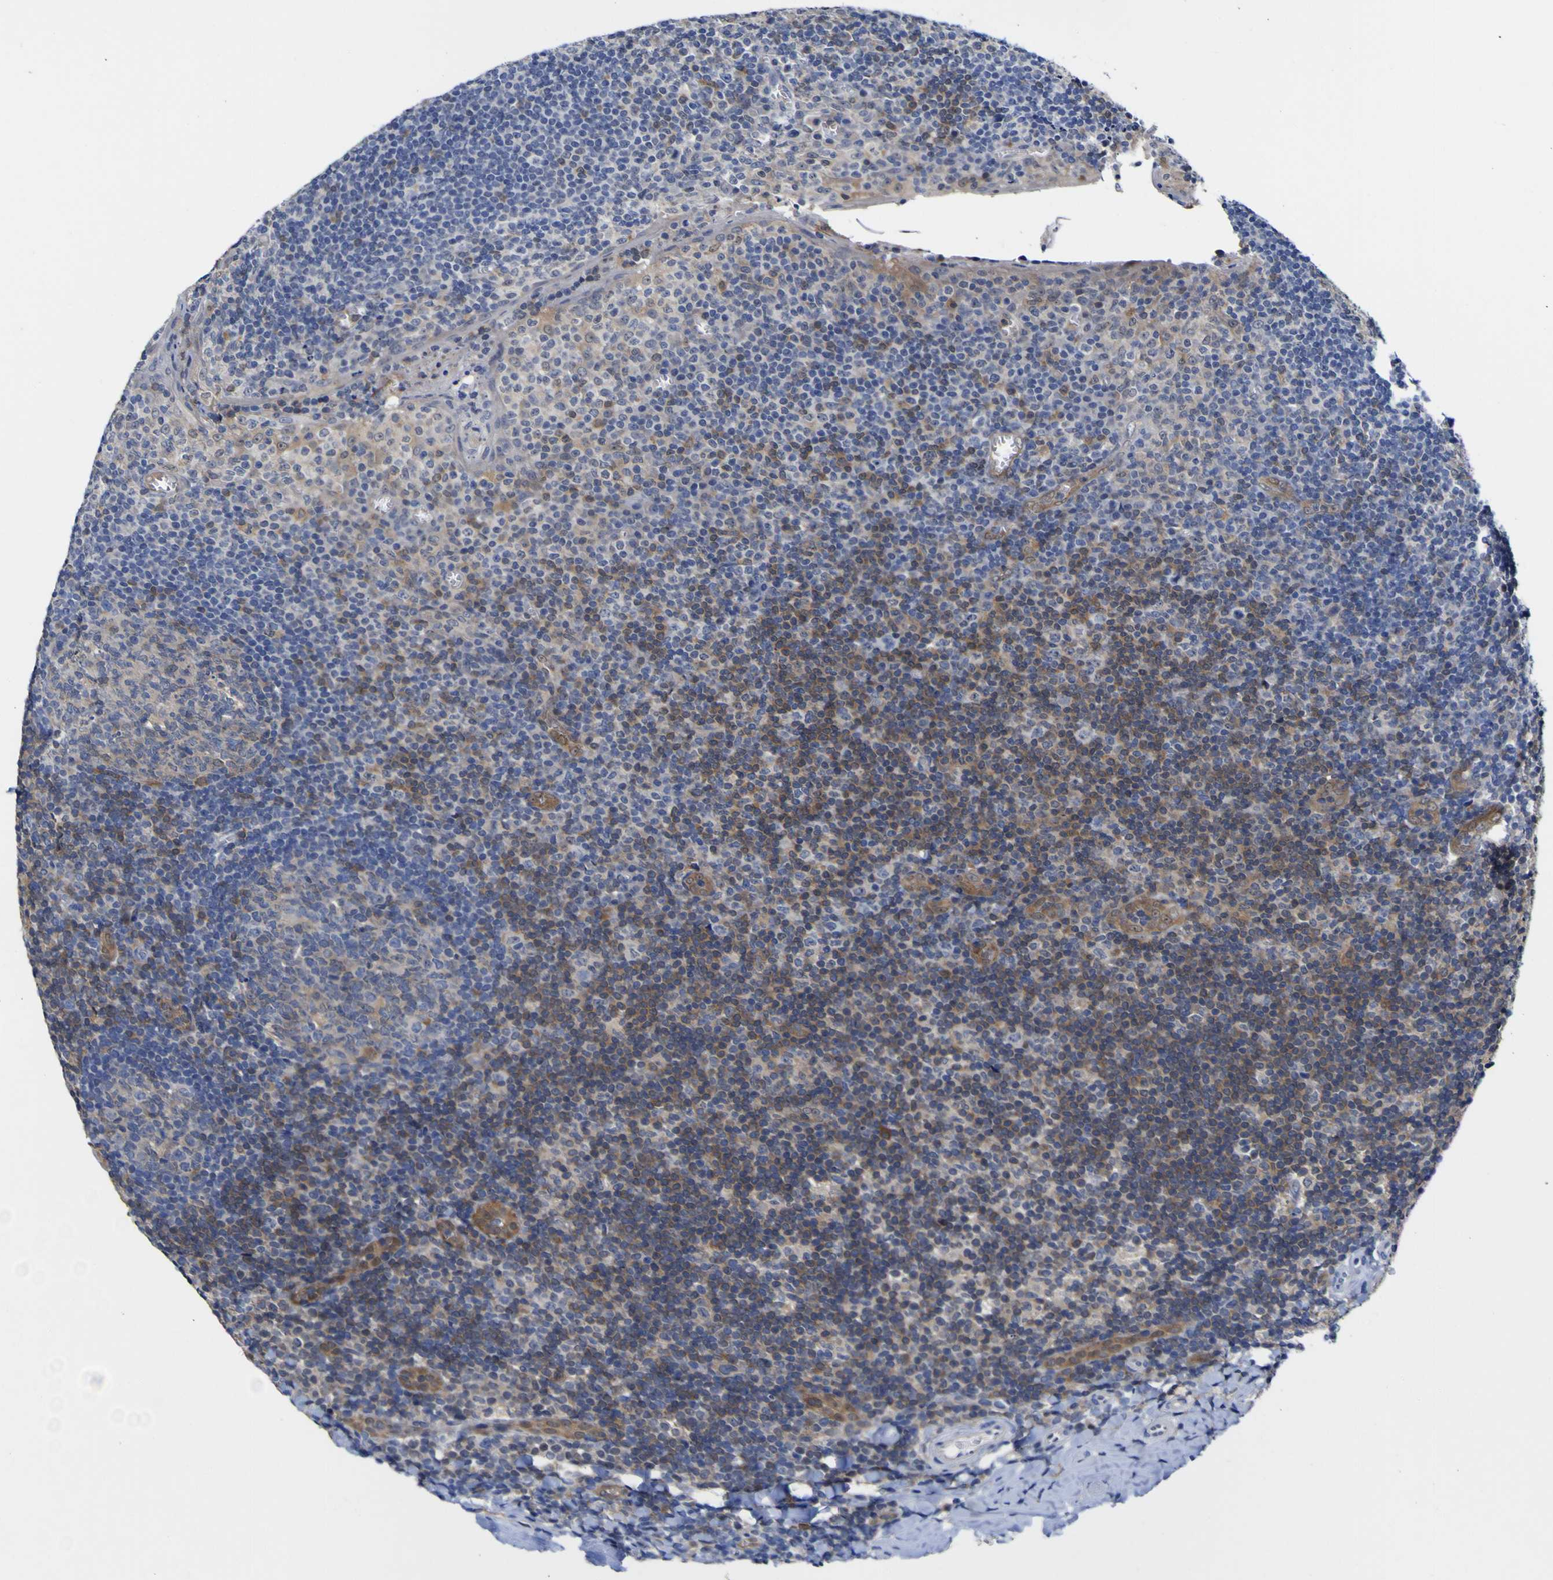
{"staining": {"intensity": "weak", "quantity": "<25%", "location": "cytoplasmic/membranous"}, "tissue": "tonsil", "cell_type": "Germinal center cells", "image_type": "normal", "snomed": [{"axis": "morphology", "description": "Normal tissue, NOS"}, {"axis": "topography", "description": "Tonsil"}], "caption": "Protein analysis of normal tonsil reveals no significant positivity in germinal center cells. (Immunohistochemistry (ihc), brightfield microscopy, high magnification).", "gene": "CASP6", "patient": {"sex": "male", "age": 37}}